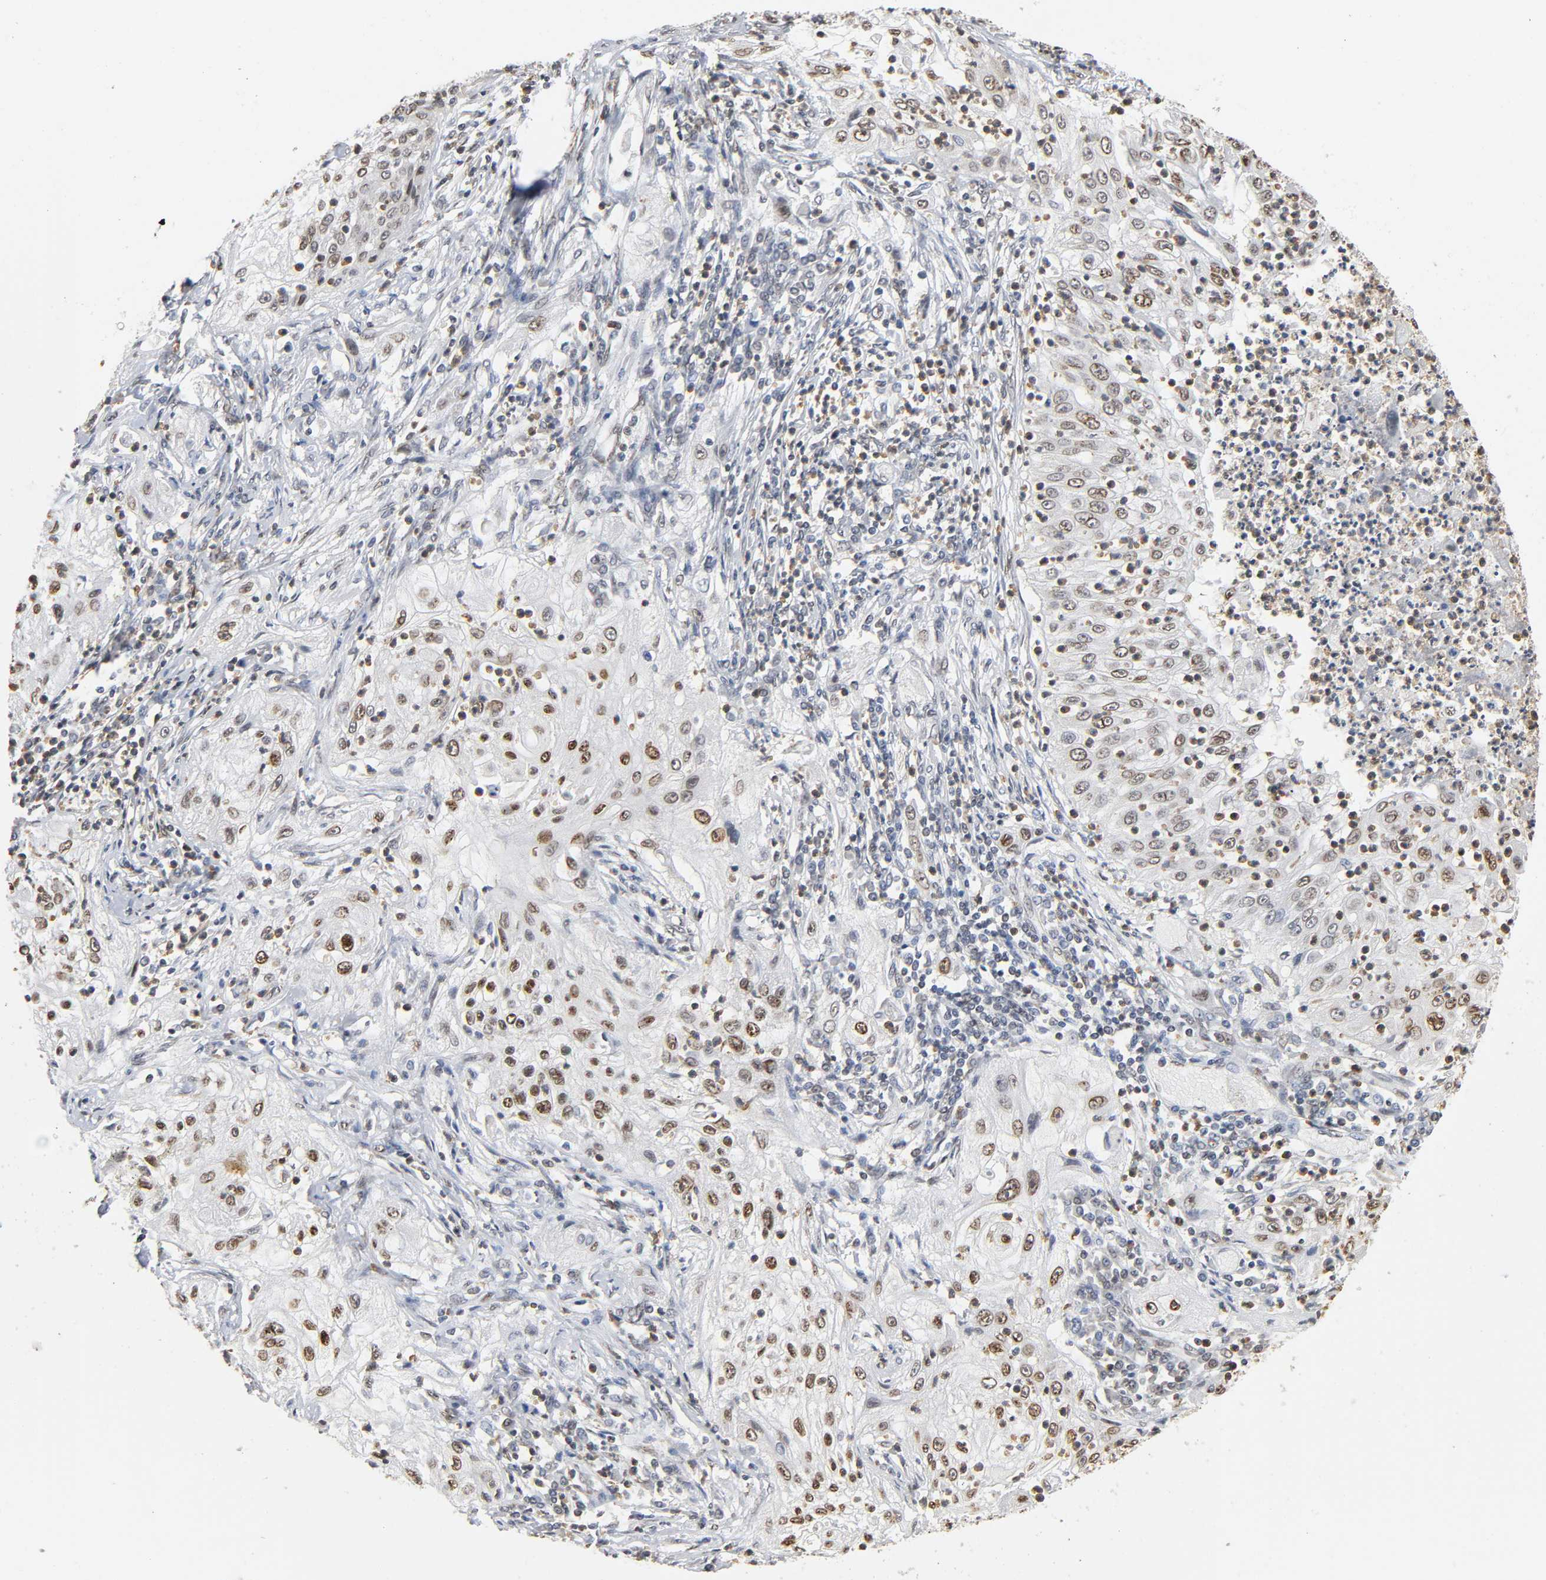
{"staining": {"intensity": "moderate", "quantity": ">75%", "location": "cytoplasmic/membranous,nuclear"}, "tissue": "lung cancer", "cell_type": "Tumor cells", "image_type": "cancer", "snomed": [{"axis": "morphology", "description": "Inflammation, NOS"}, {"axis": "morphology", "description": "Squamous cell carcinoma, NOS"}, {"axis": "topography", "description": "Lymph node"}, {"axis": "topography", "description": "Soft tissue"}, {"axis": "topography", "description": "Lung"}], "caption": "Protein analysis of lung cancer (squamous cell carcinoma) tissue reveals moderate cytoplasmic/membranous and nuclear positivity in approximately >75% of tumor cells.", "gene": "SUMO1", "patient": {"sex": "male", "age": 66}}